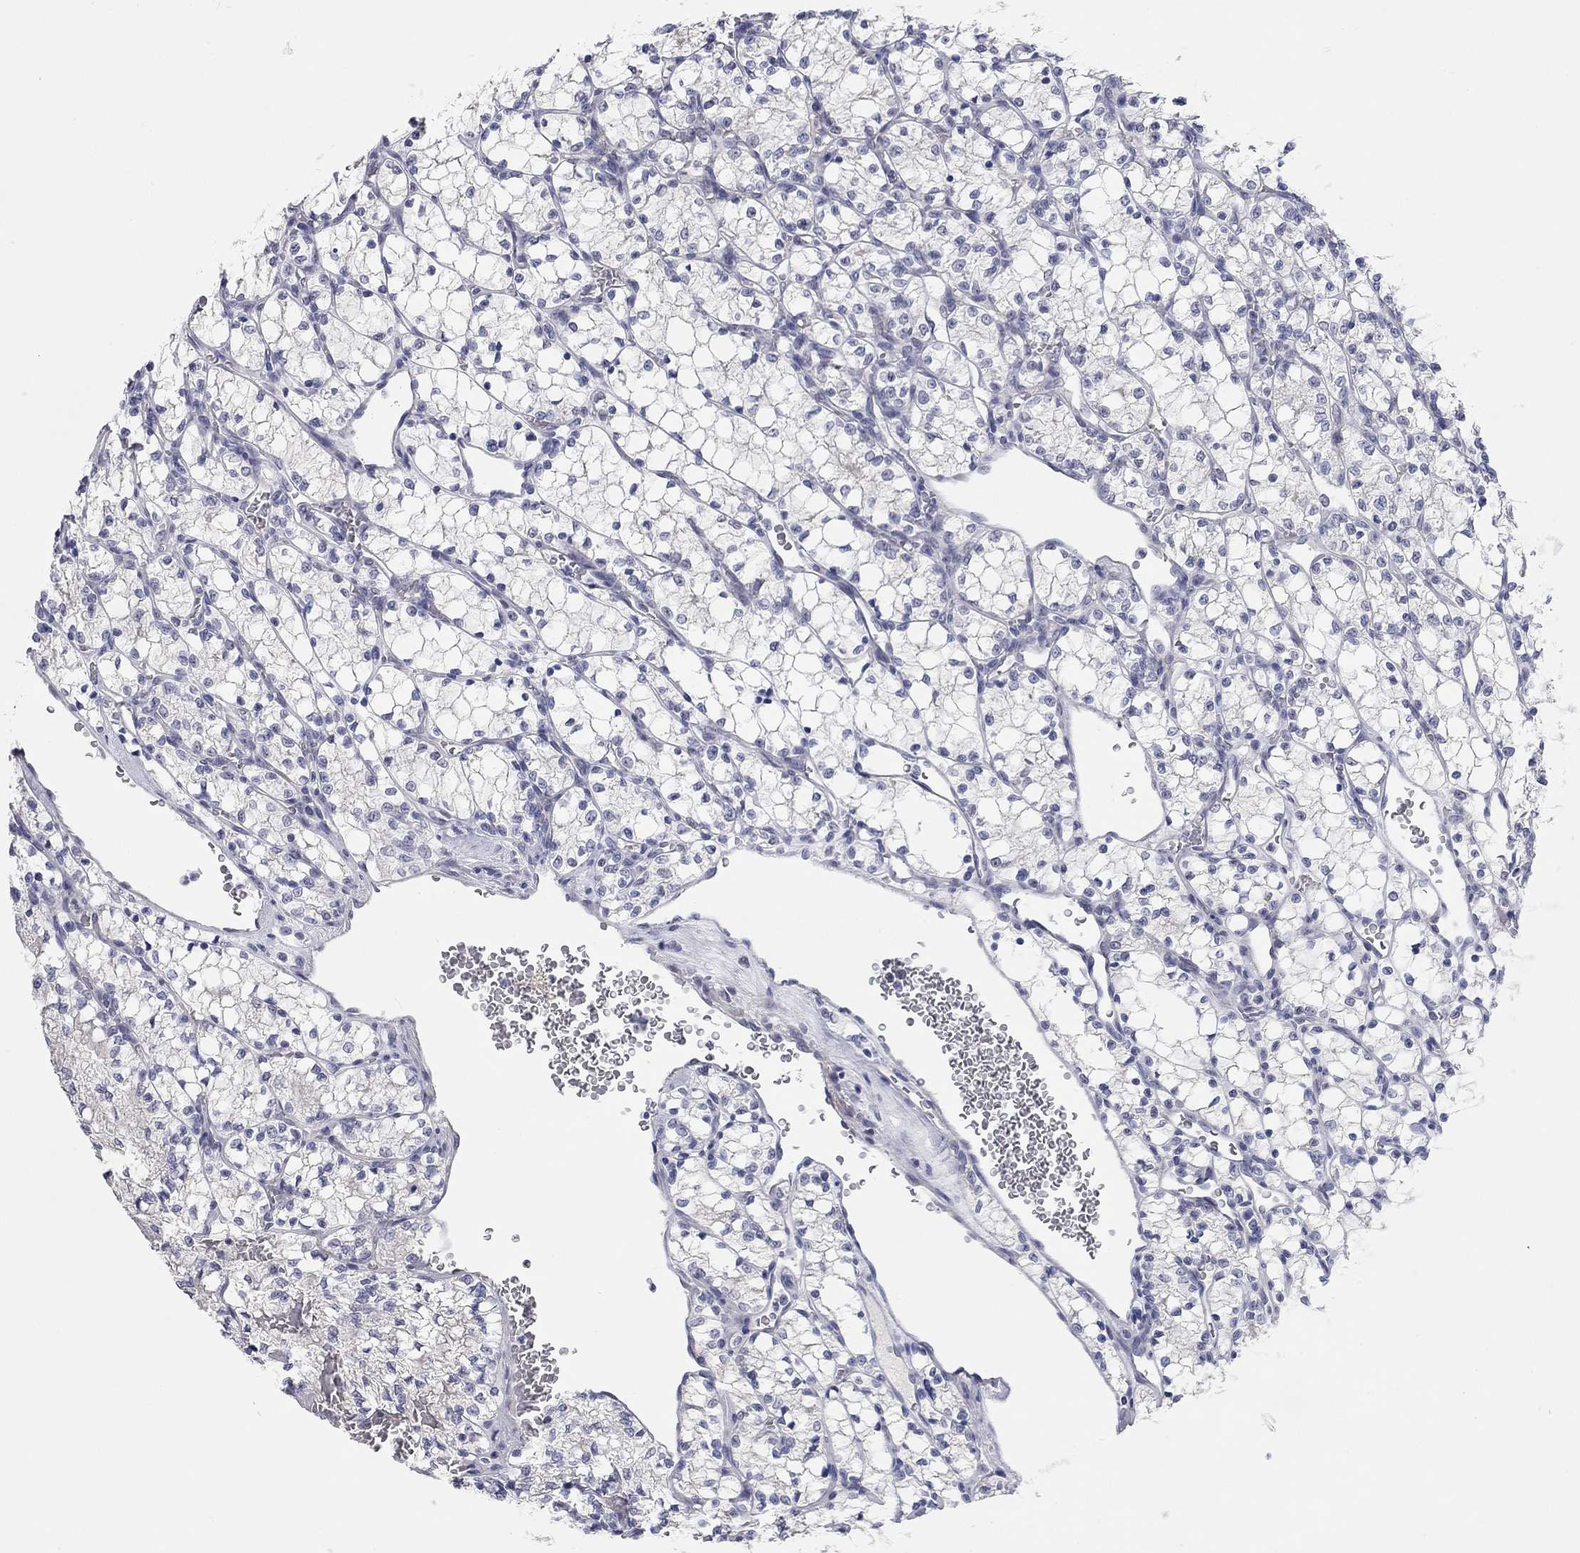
{"staining": {"intensity": "negative", "quantity": "none", "location": "none"}, "tissue": "renal cancer", "cell_type": "Tumor cells", "image_type": "cancer", "snomed": [{"axis": "morphology", "description": "Adenocarcinoma, NOS"}, {"axis": "topography", "description": "Kidney"}], "caption": "The immunohistochemistry (IHC) micrograph has no significant positivity in tumor cells of renal adenocarcinoma tissue.", "gene": "WASF3", "patient": {"sex": "female", "age": 69}}